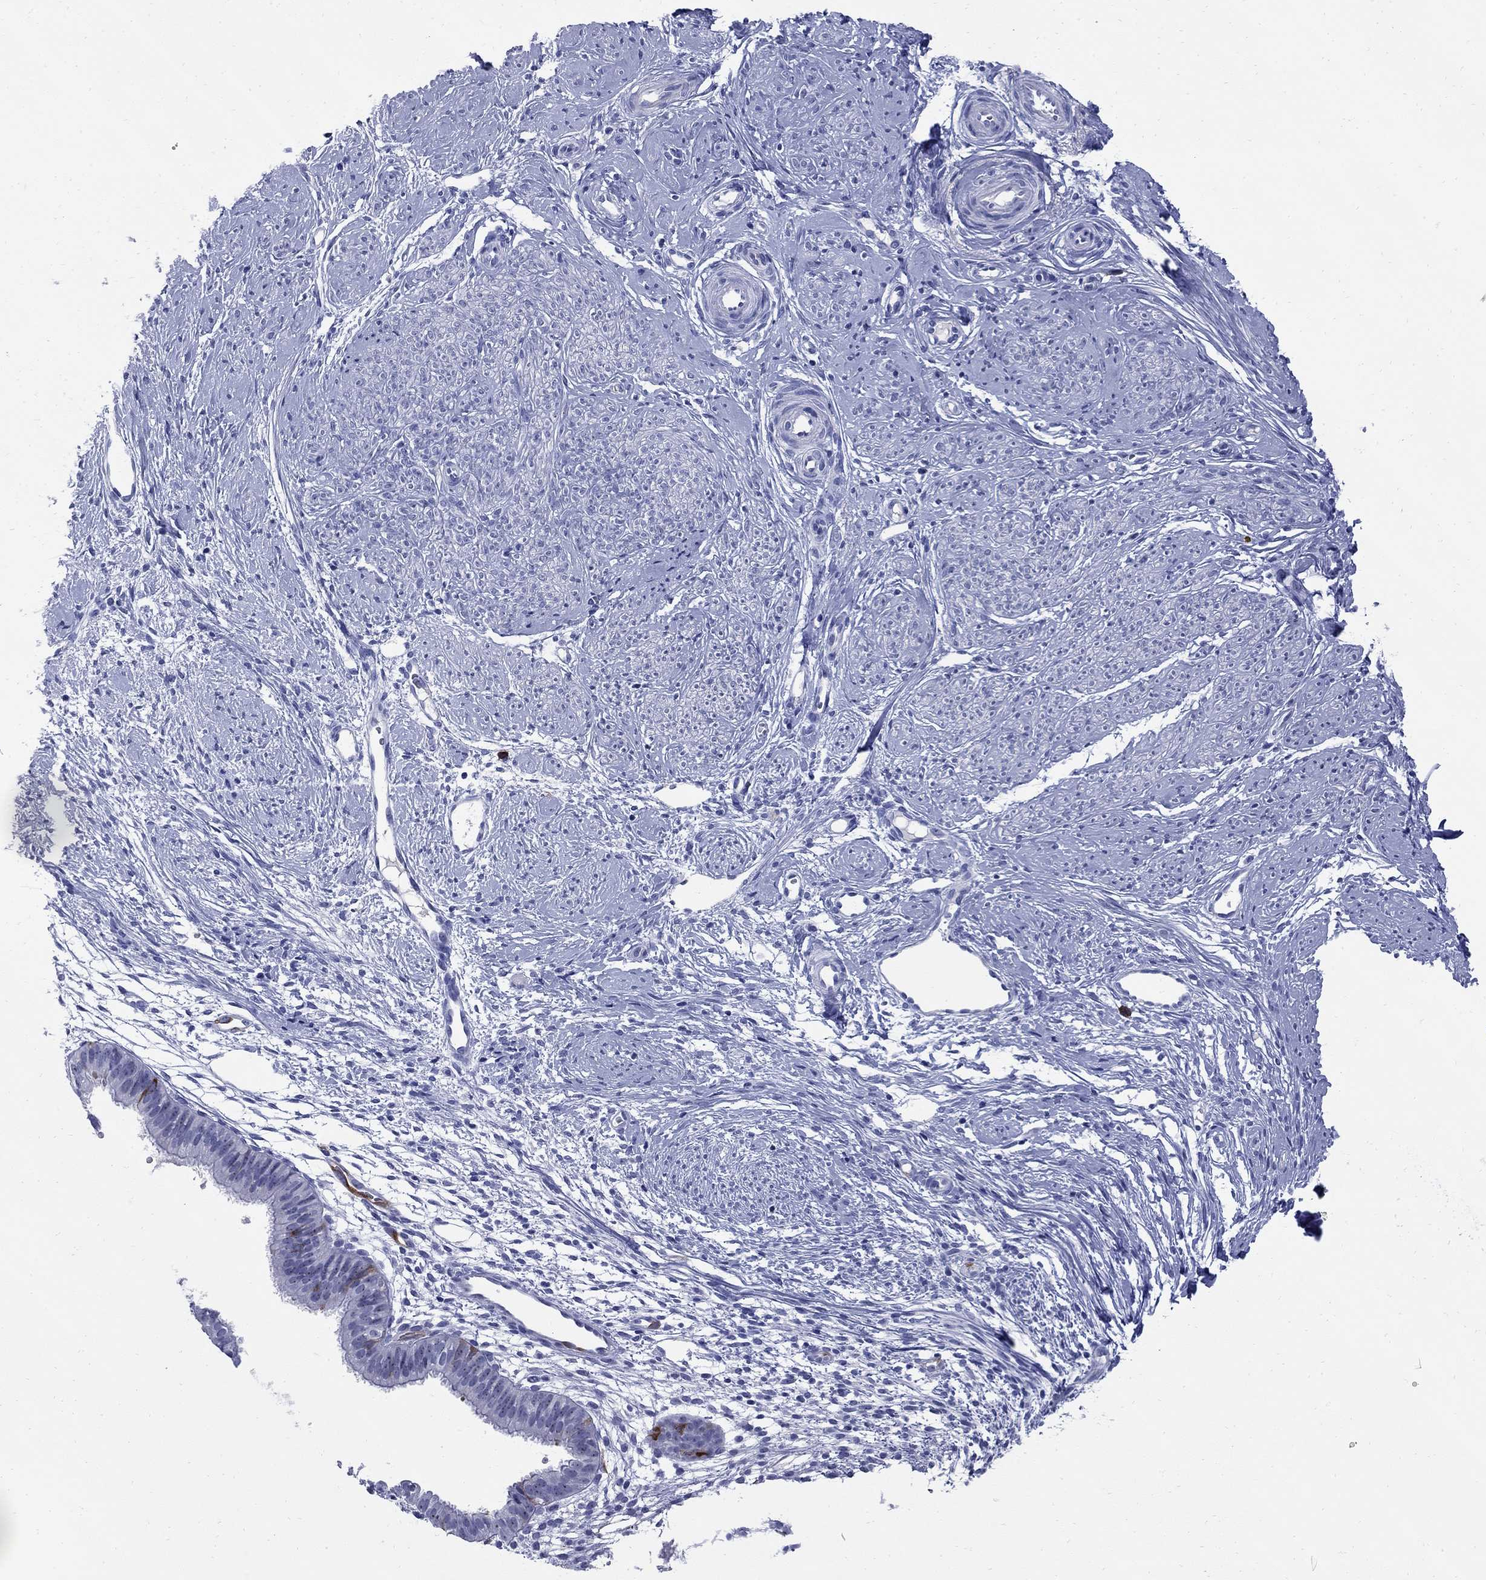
{"staining": {"intensity": "weak", "quantity": "<25%", "location": "cytoplasmic/membranous"}, "tissue": "smooth muscle", "cell_type": "Smooth muscle cells", "image_type": "normal", "snomed": [{"axis": "morphology", "description": "Normal tissue, NOS"}, {"axis": "topography", "description": "Smooth muscle"}], "caption": "Immunohistochemistry of benign human smooth muscle exhibits no expression in smooth muscle cells. The staining was performed using DAB to visualize the protein expression in brown, while the nuclei were stained in blue with hematoxylin (Magnification: 20x).", "gene": "TACC3", "patient": {"sex": "female", "age": 48}}